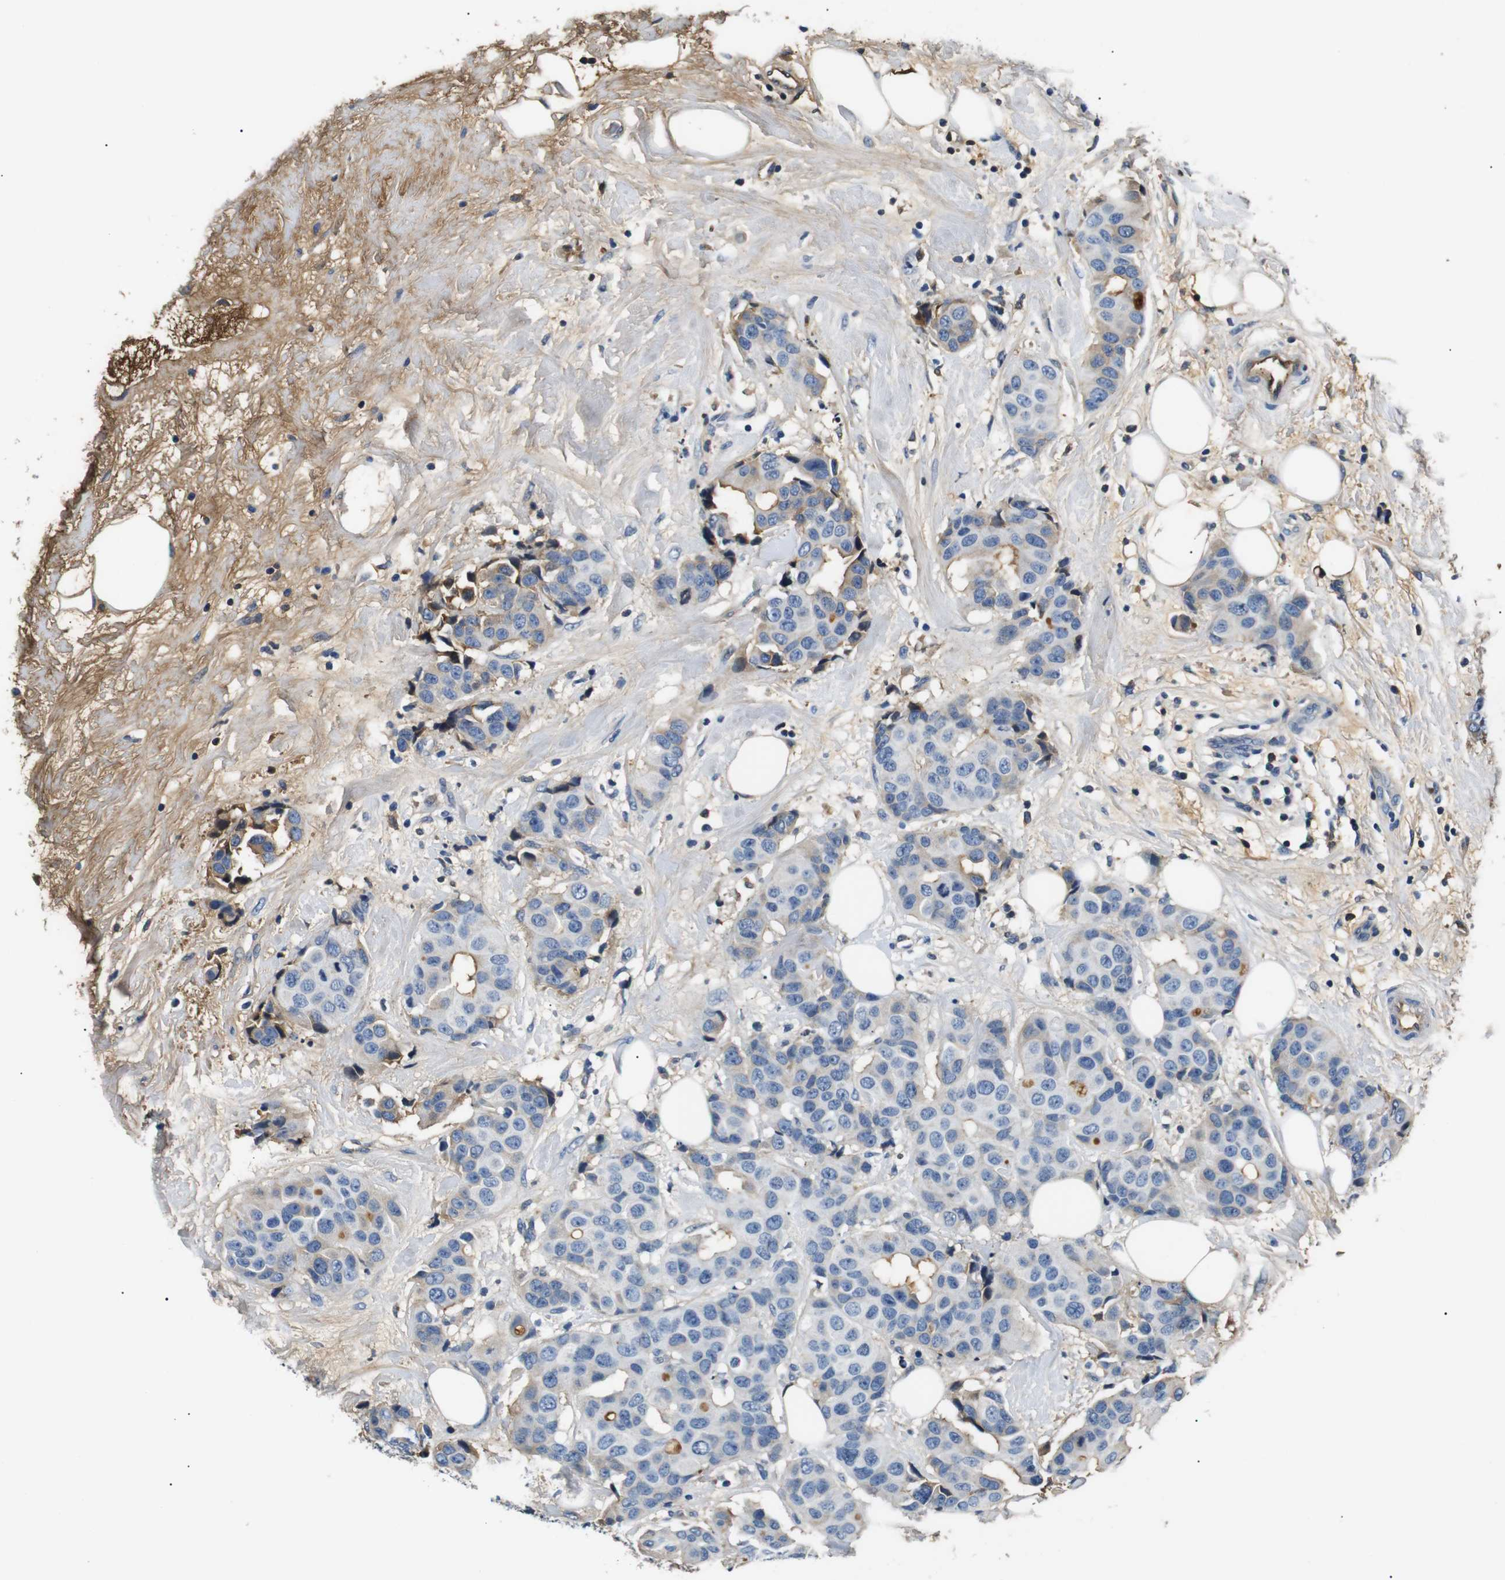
{"staining": {"intensity": "weak", "quantity": "<25%", "location": "cytoplasmic/membranous"}, "tissue": "breast cancer", "cell_type": "Tumor cells", "image_type": "cancer", "snomed": [{"axis": "morphology", "description": "Normal tissue, NOS"}, {"axis": "morphology", "description": "Duct carcinoma"}, {"axis": "topography", "description": "Breast"}], "caption": "An immunohistochemistry photomicrograph of breast cancer (invasive ductal carcinoma) is shown. There is no staining in tumor cells of breast cancer (invasive ductal carcinoma).", "gene": "LHCGR", "patient": {"sex": "female", "age": 39}}